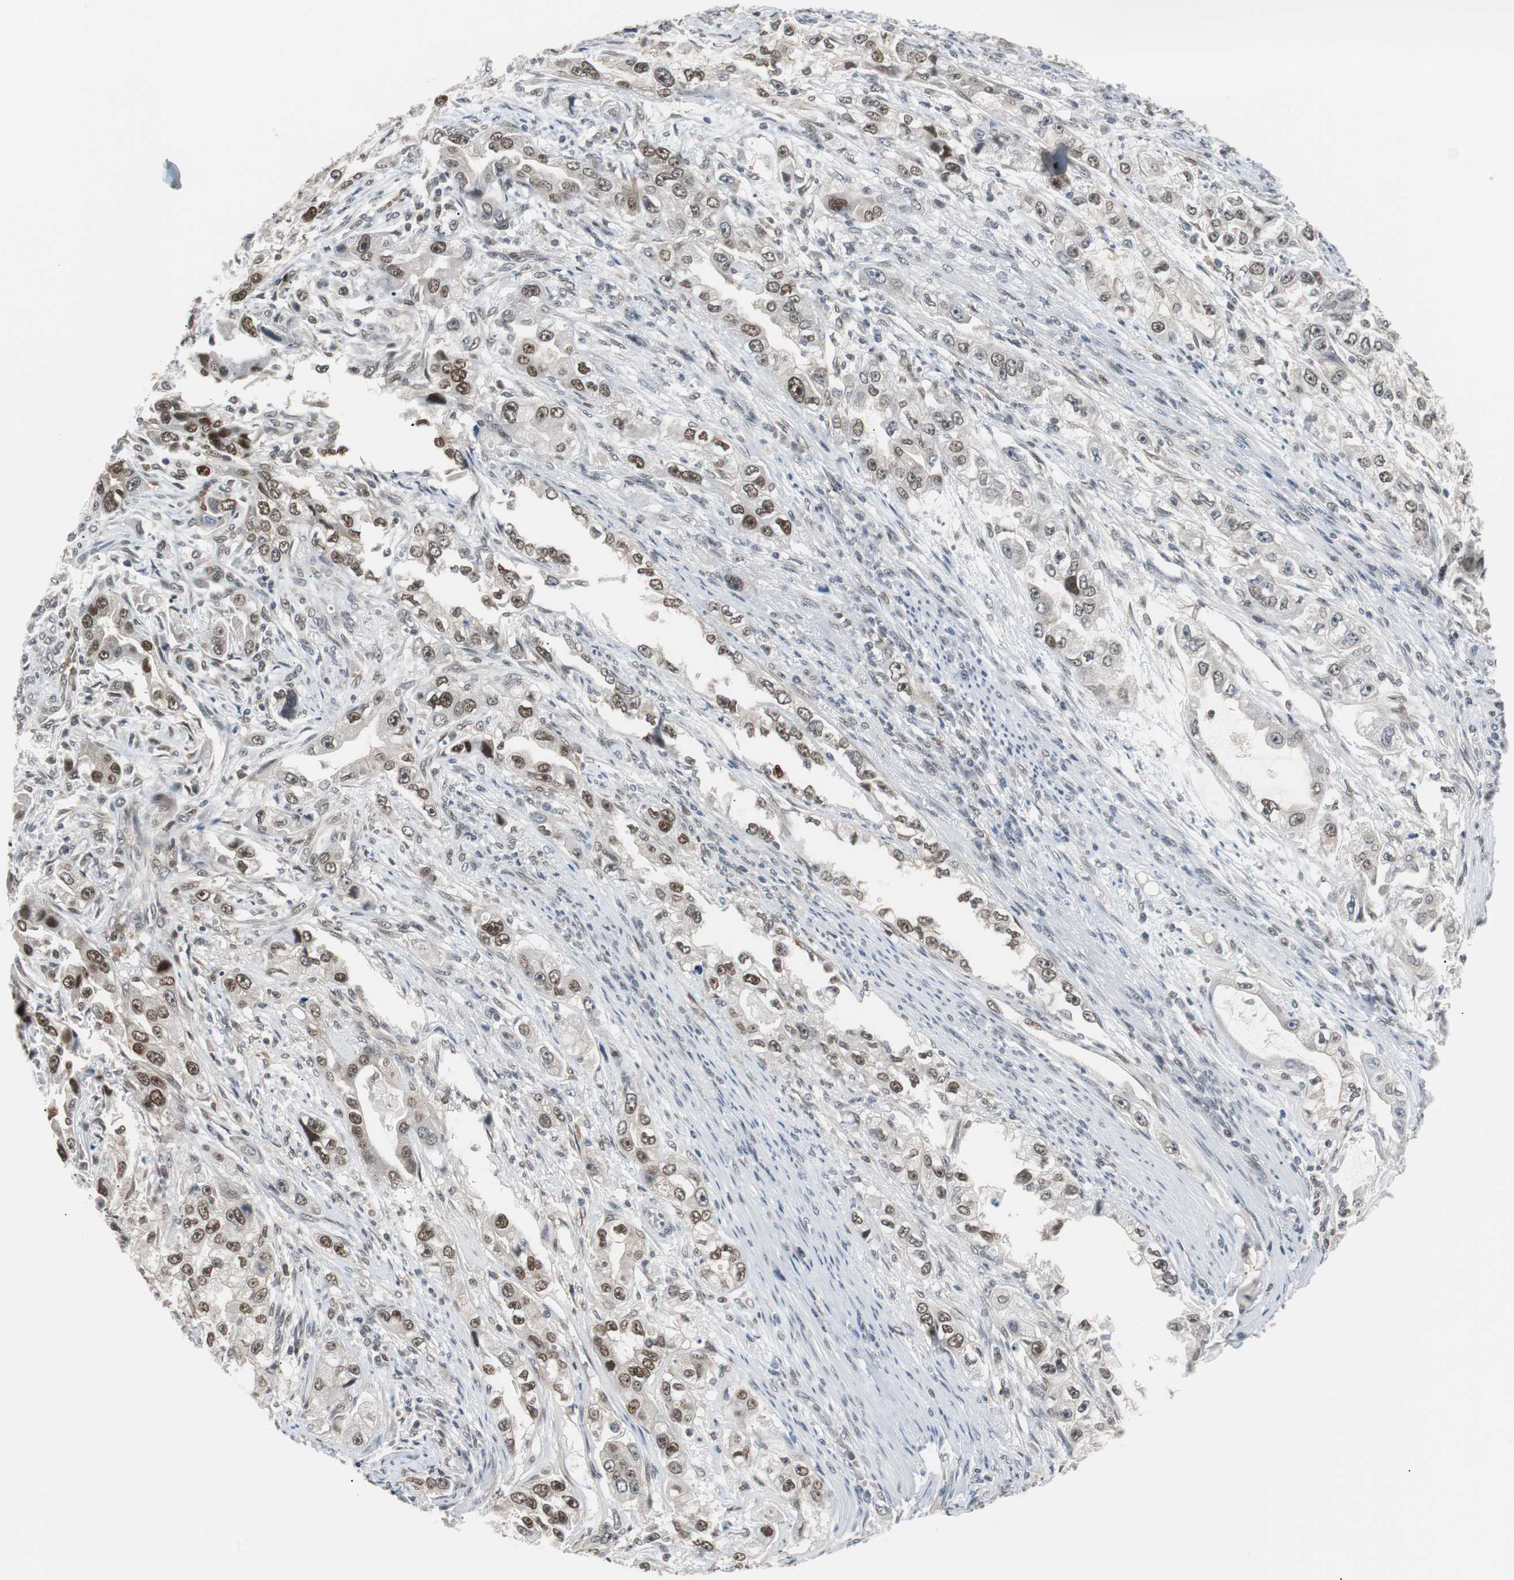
{"staining": {"intensity": "moderate", "quantity": ">75%", "location": "nuclear"}, "tissue": "stomach cancer", "cell_type": "Tumor cells", "image_type": "cancer", "snomed": [{"axis": "morphology", "description": "Adenocarcinoma, NOS"}, {"axis": "topography", "description": "Stomach, lower"}], "caption": "IHC of human stomach cancer reveals medium levels of moderate nuclear staining in approximately >75% of tumor cells.", "gene": "SIRT1", "patient": {"sex": "female", "age": 93}}